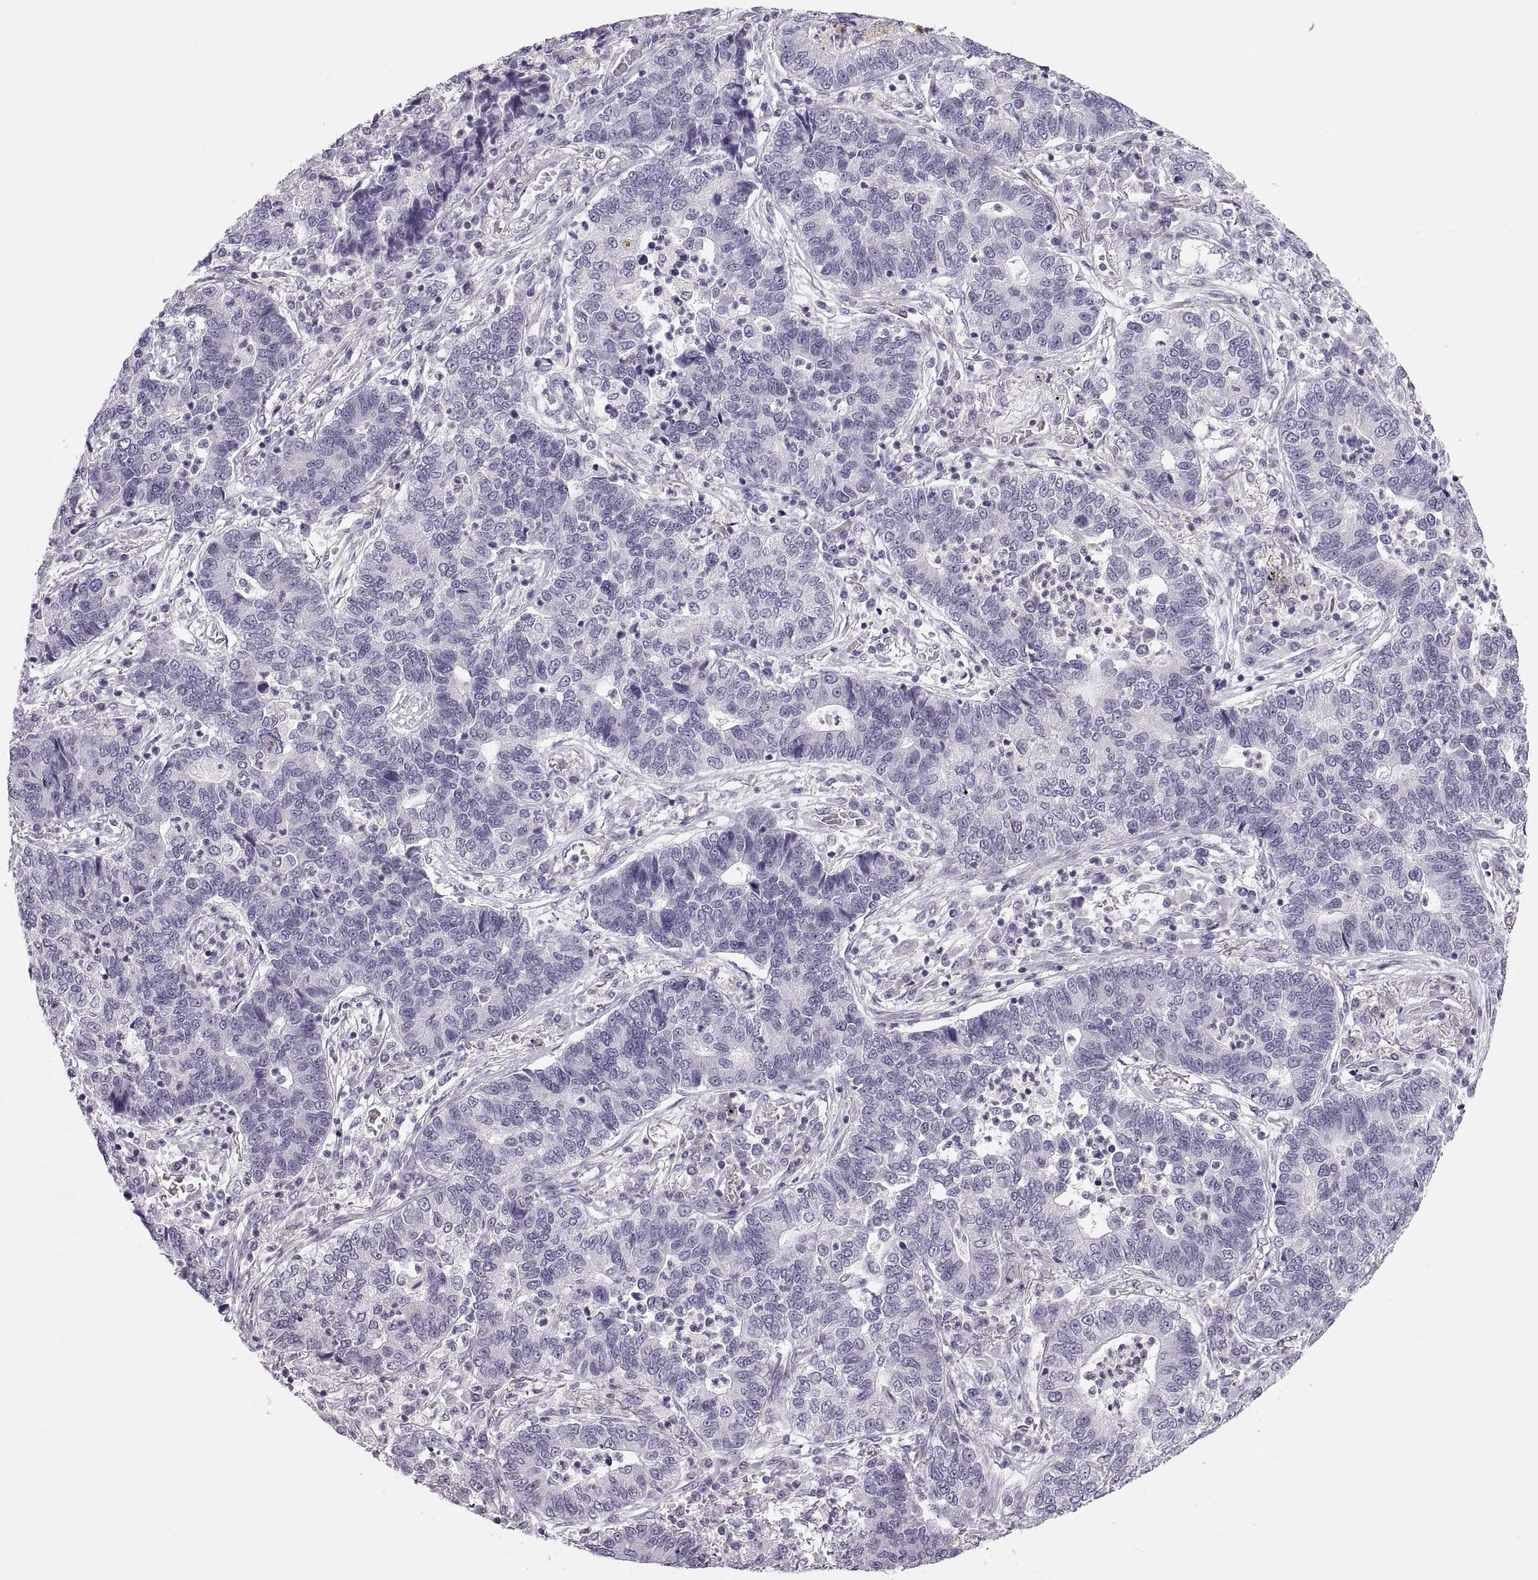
{"staining": {"intensity": "negative", "quantity": "none", "location": "none"}, "tissue": "lung cancer", "cell_type": "Tumor cells", "image_type": "cancer", "snomed": [{"axis": "morphology", "description": "Adenocarcinoma, NOS"}, {"axis": "topography", "description": "Lung"}], "caption": "Immunohistochemistry (IHC) histopathology image of human lung adenocarcinoma stained for a protein (brown), which reveals no staining in tumor cells.", "gene": "C3orf22", "patient": {"sex": "female", "age": 57}}